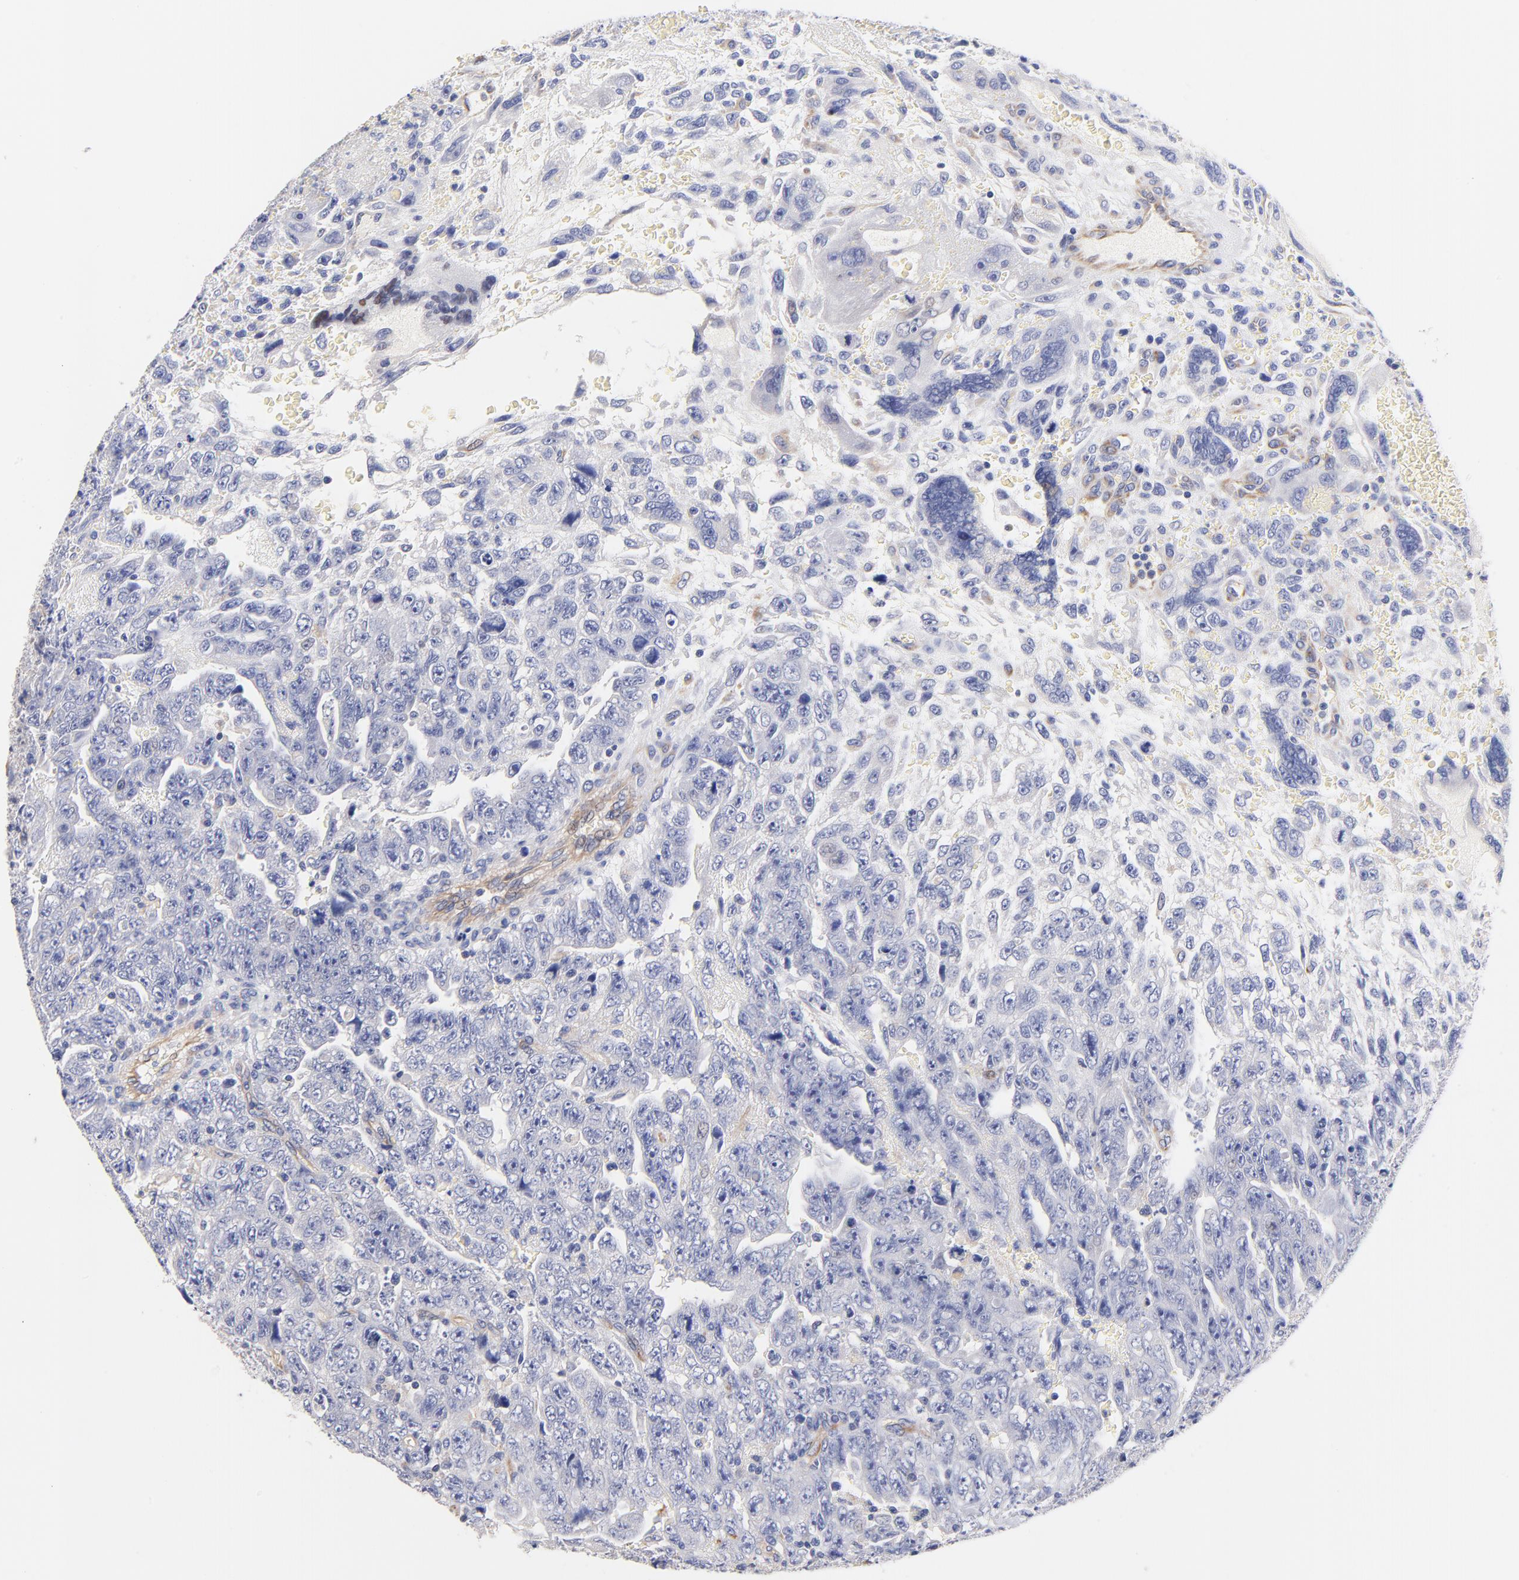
{"staining": {"intensity": "negative", "quantity": "none", "location": "none"}, "tissue": "testis cancer", "cell_type": "Tumor cells", "image_type": "cancer", "snomed": [{"axis": "morphology", "description": "Carcinoma, Embryonal, NOS"}, {"axis": "topography", "description": "Testis"}], "caption": "This is an immunohistochemistry image of human testis embryonal carcinoma. There is no staining in tumor cells.", "gene": "HS3ST1", "patient": {"sex": "male", "age": 28}}